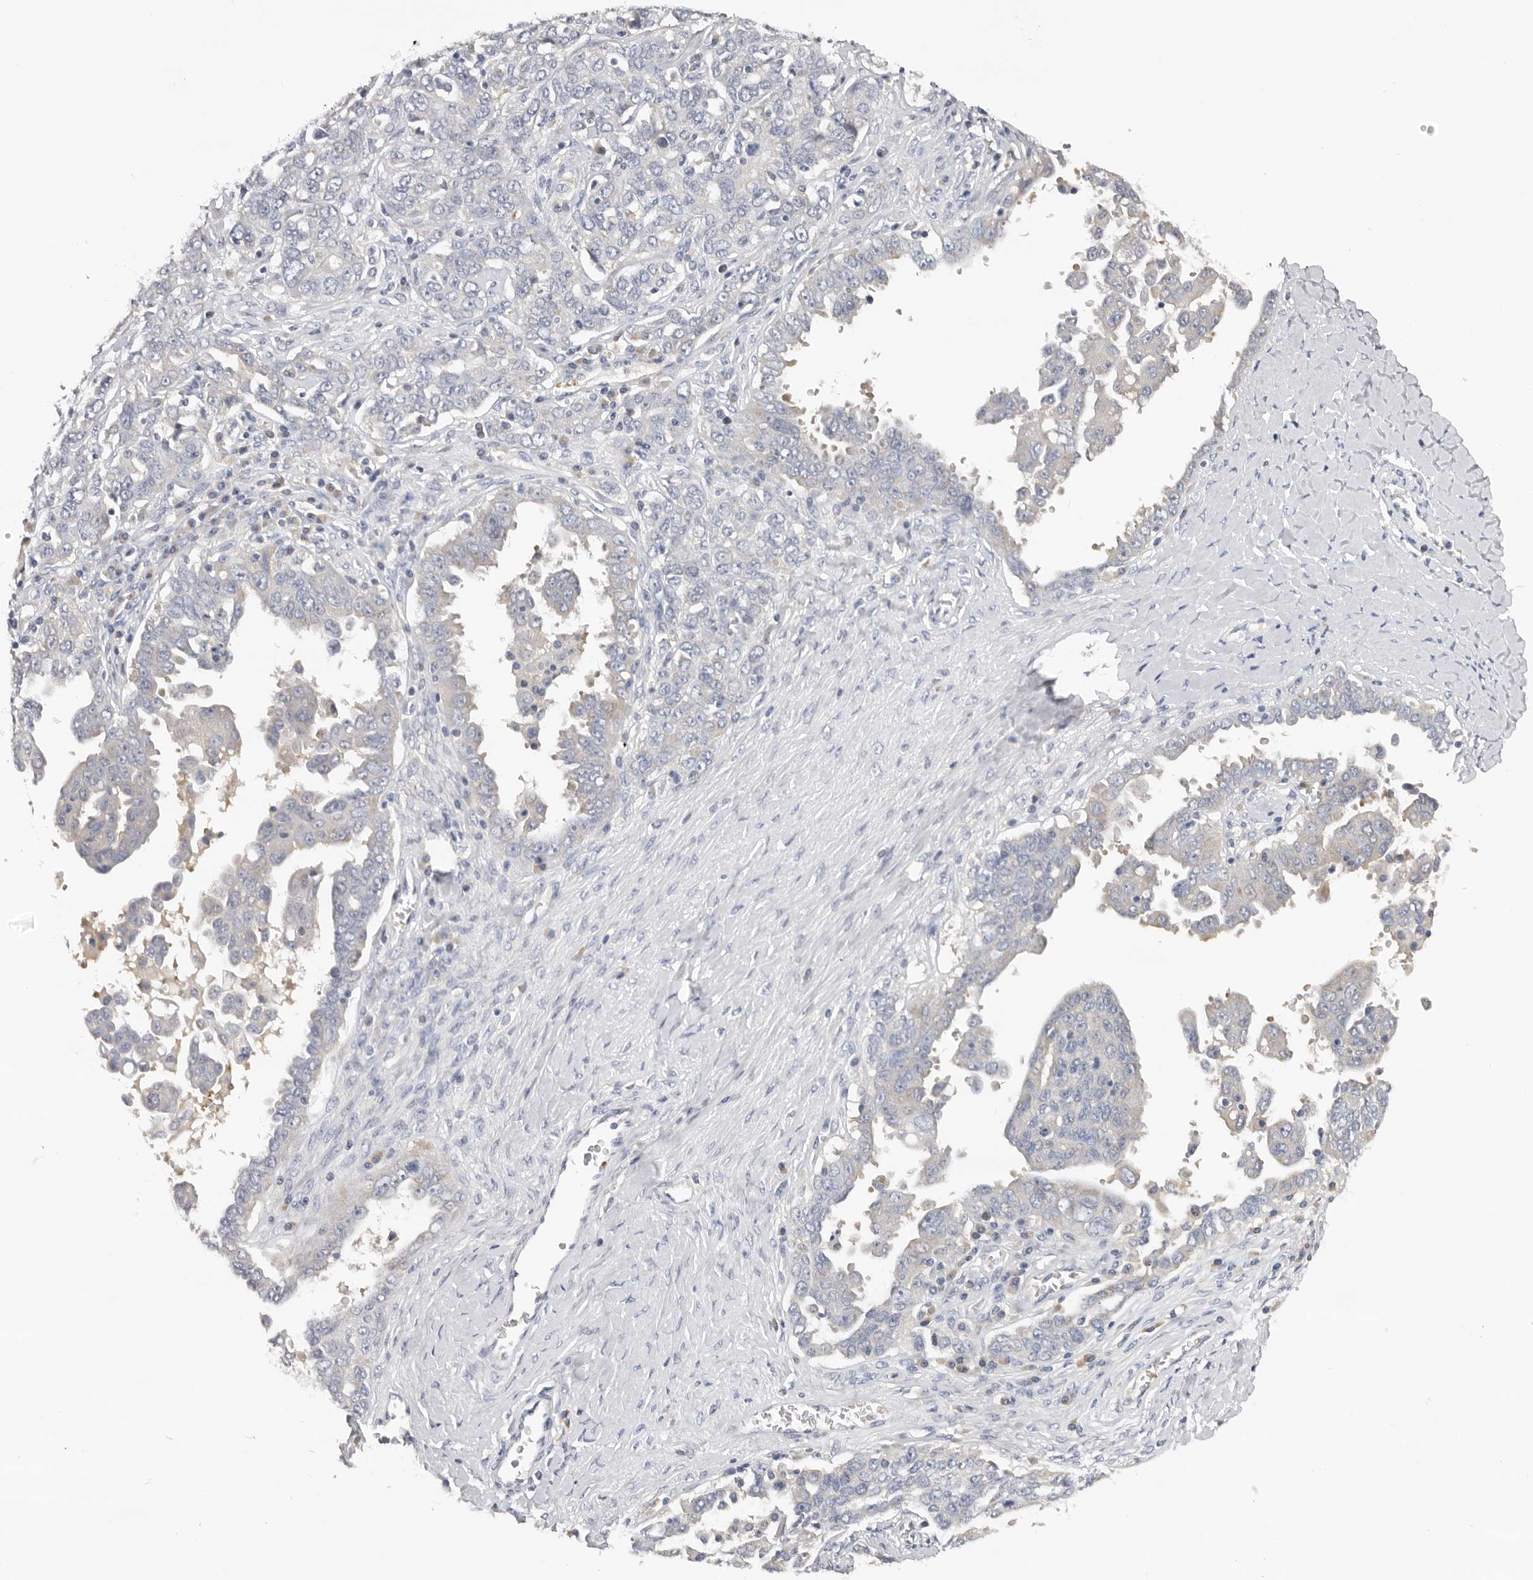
{"staining": {"intensity": "negative", "quantity": "none", "location": "none"}, "tissue": "ovarian cancer", "cell_type": "Tumor cells", "image_type": "cancer", "snomed": [{"axis": "morphology", "description": "Carcinoma, endometroid"}, {"axis": "topography", "description": "Ovary"}], "caption": "DAB (3,3'-diaminobenzidine) immunohistochemical staining of ovarian endometroid carcinoma demonstrates no significant staining in tumor cells.", "gene": "KIF2B", "patient": {"sex": "female", "age": 62}}